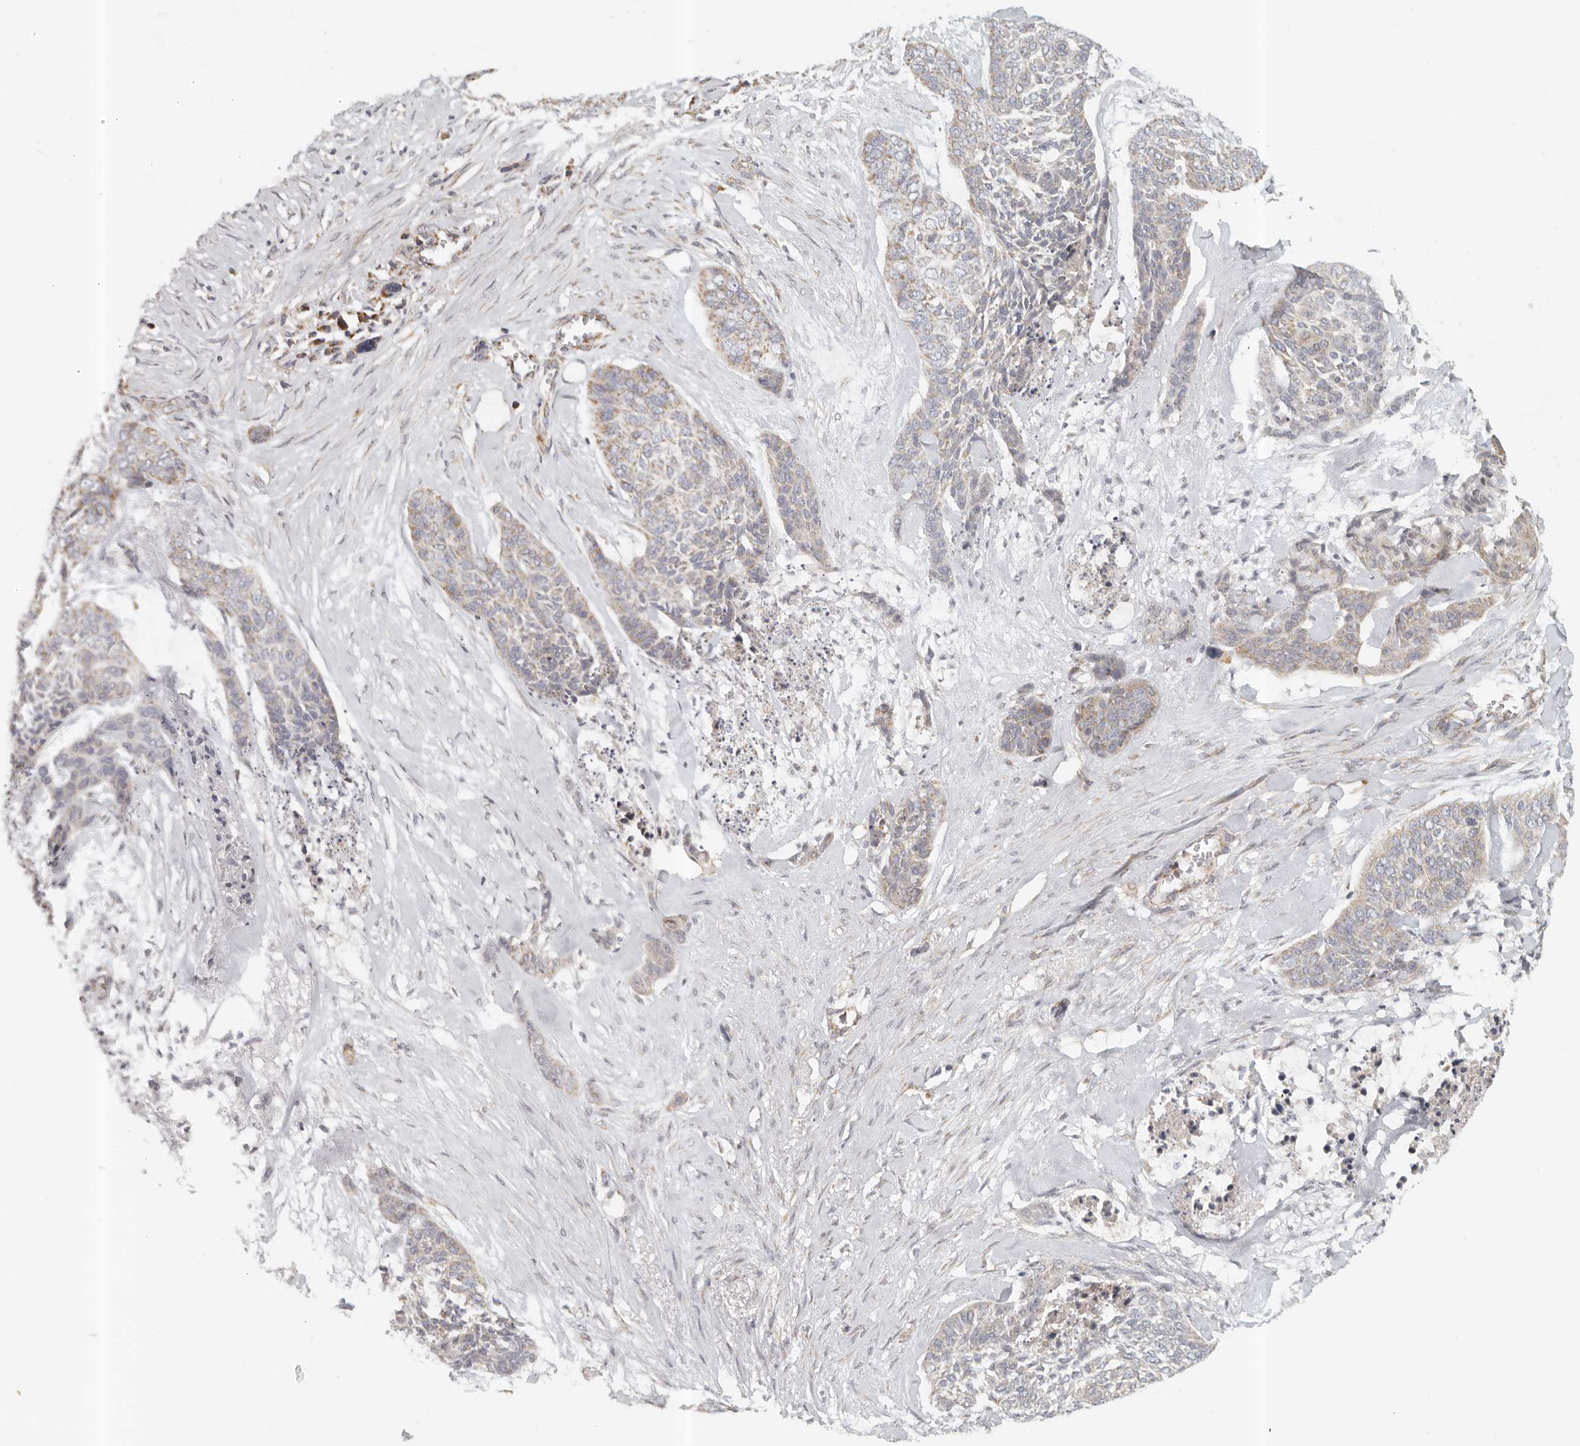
{"staining": {"intensity": "moderate", "quantity": "25%-75%", "location": "cytoplasmic/membranous"}, "tissue": "skin cancer", "cell_type": "Tumor cells", "image_type": "cancer", "snomed": [{"axis": "morphology", "description": "Basal cell carcinoma"}, {"axis": "topography", "description": "Skin"}], "caption": "Immunohistochemistry (IHC) of human skin cancer reveals medium levels of moderate cytoplasmic/membranous expression in about 25%-75% of tumor cells.", "gene": "KDF1", "patient": {"sex": "female", "age": 64}}